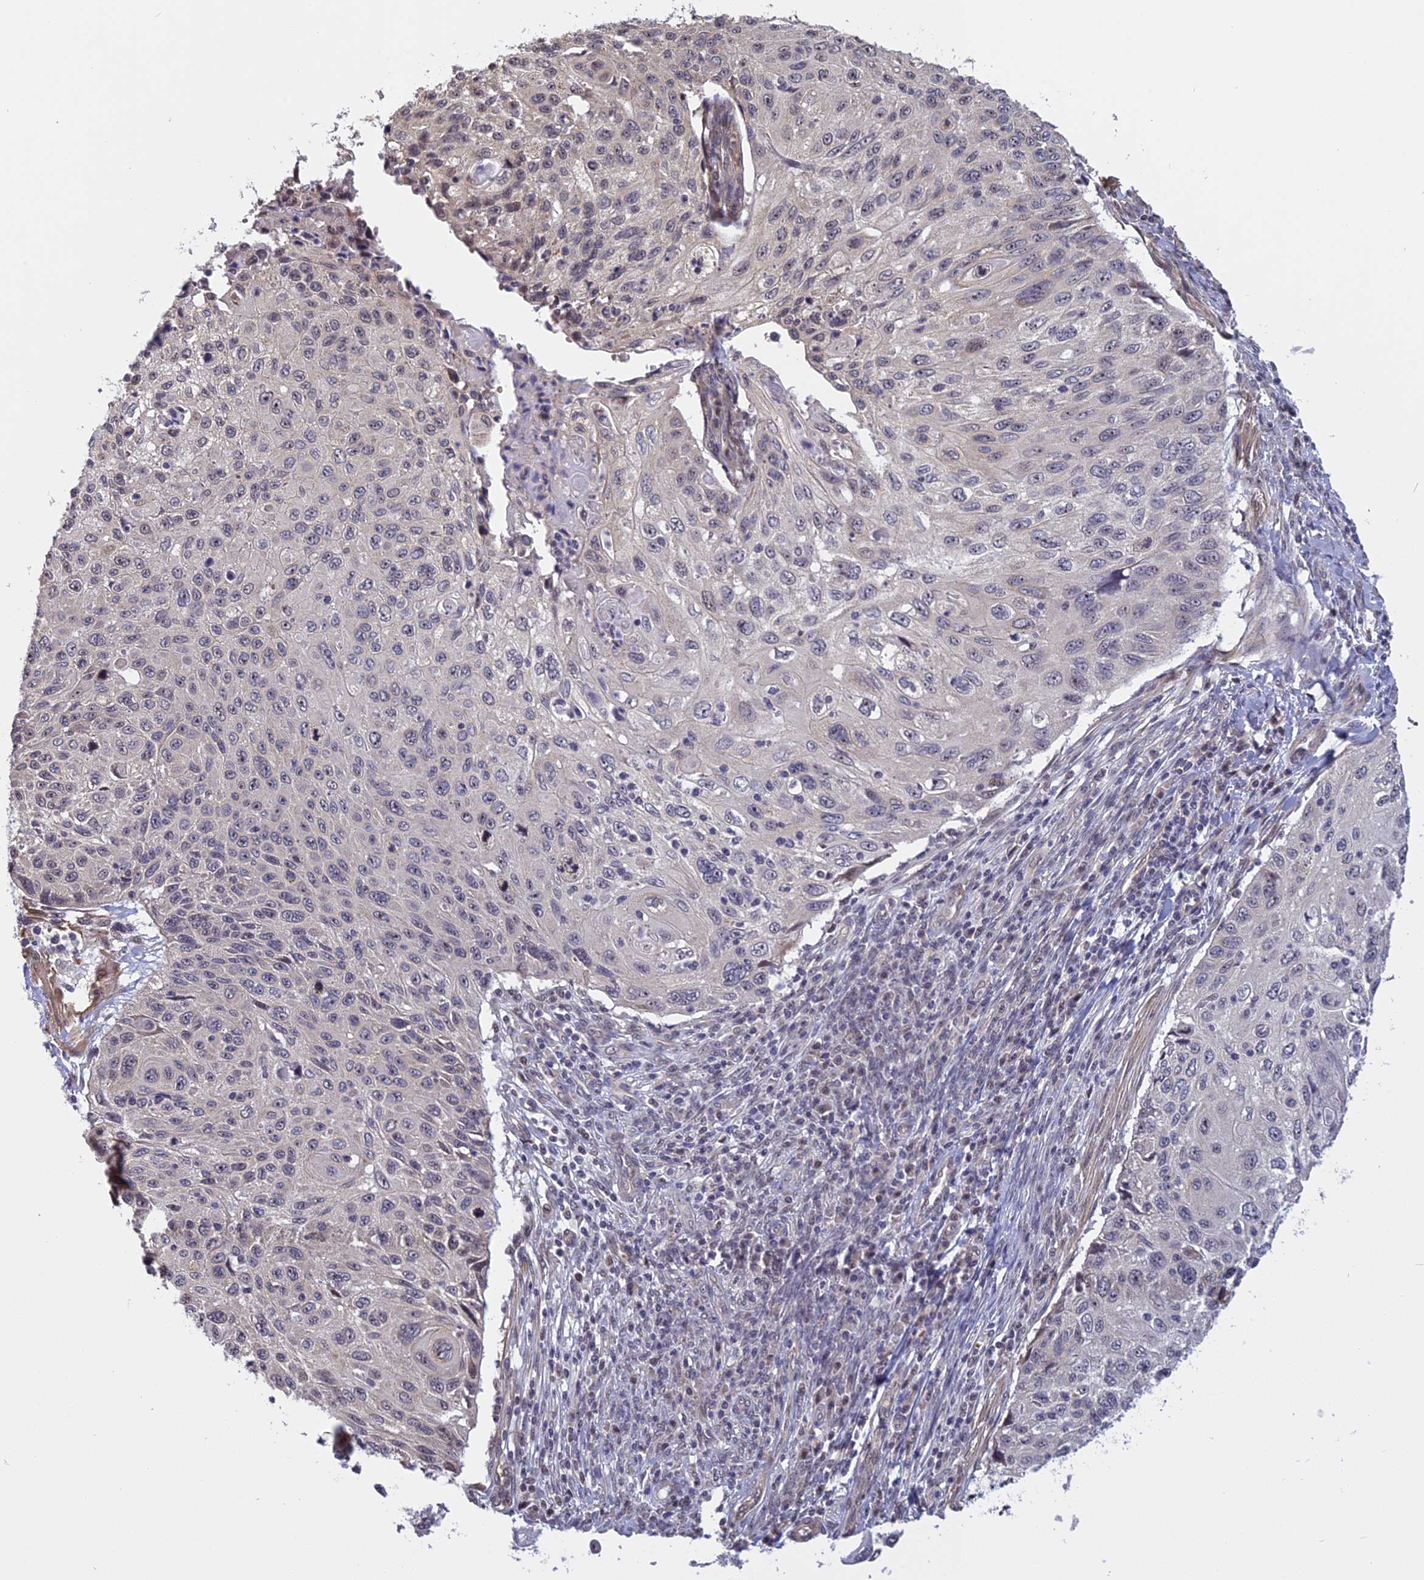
{"staining": {"intensity": "negative", "quantity": "none", "location": "none"}, "tissue": "cervical cancer", "cell_type": "Tumor cells", "image_type": "cancer", "snomed": [{"axis": "morphology", "description": "Squamous cell carcinoma, NOS"}, {"axis": "topography", "description": "Cervix"}], "caption": "IHC photomicrograph of squamous cell carcinoma (cervical) stained for a protein (brown), which reveals no staining in tumor cells.", "gene": "MGA", "patient": {"sex": "female", "age": 70}}